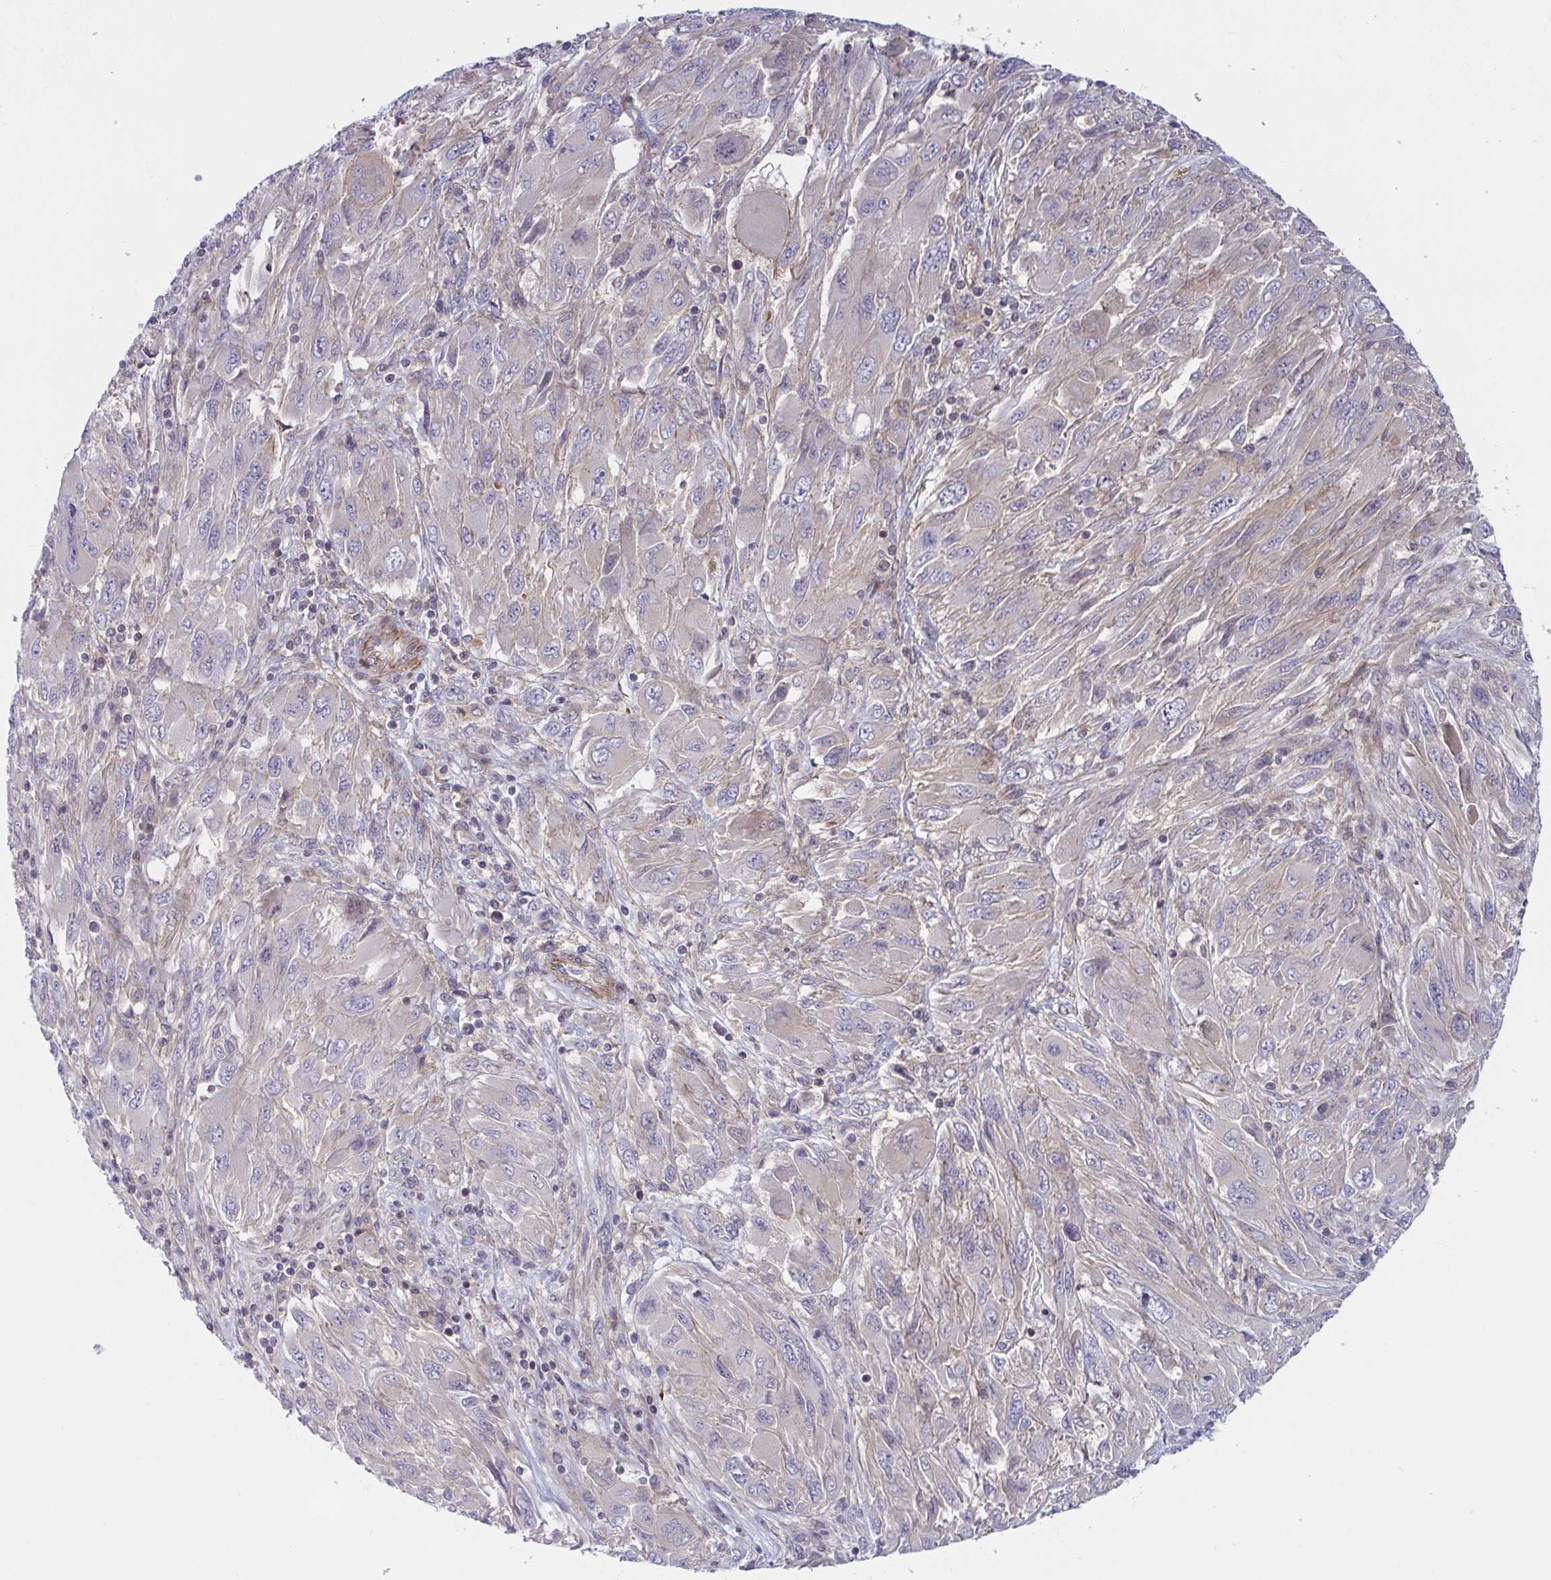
{"staining": {"intensity": "negative", "quantity": "none", "location": "none"}, "tissue": "melanoma", "cell_type": "Tumor cells", "image_type": "cancer", "snomed": [{"axis": "morphology", "description": "Malignant melanoma, NOS"}, {"axis": "topography", "description": "Skin"}], "caption": "Tumor cells show no significant expression in melanoma. (IHC, brightfield microscopy, high magnification).", "gene": "TANK", "patient": {"sex": "female", "age": 91}}